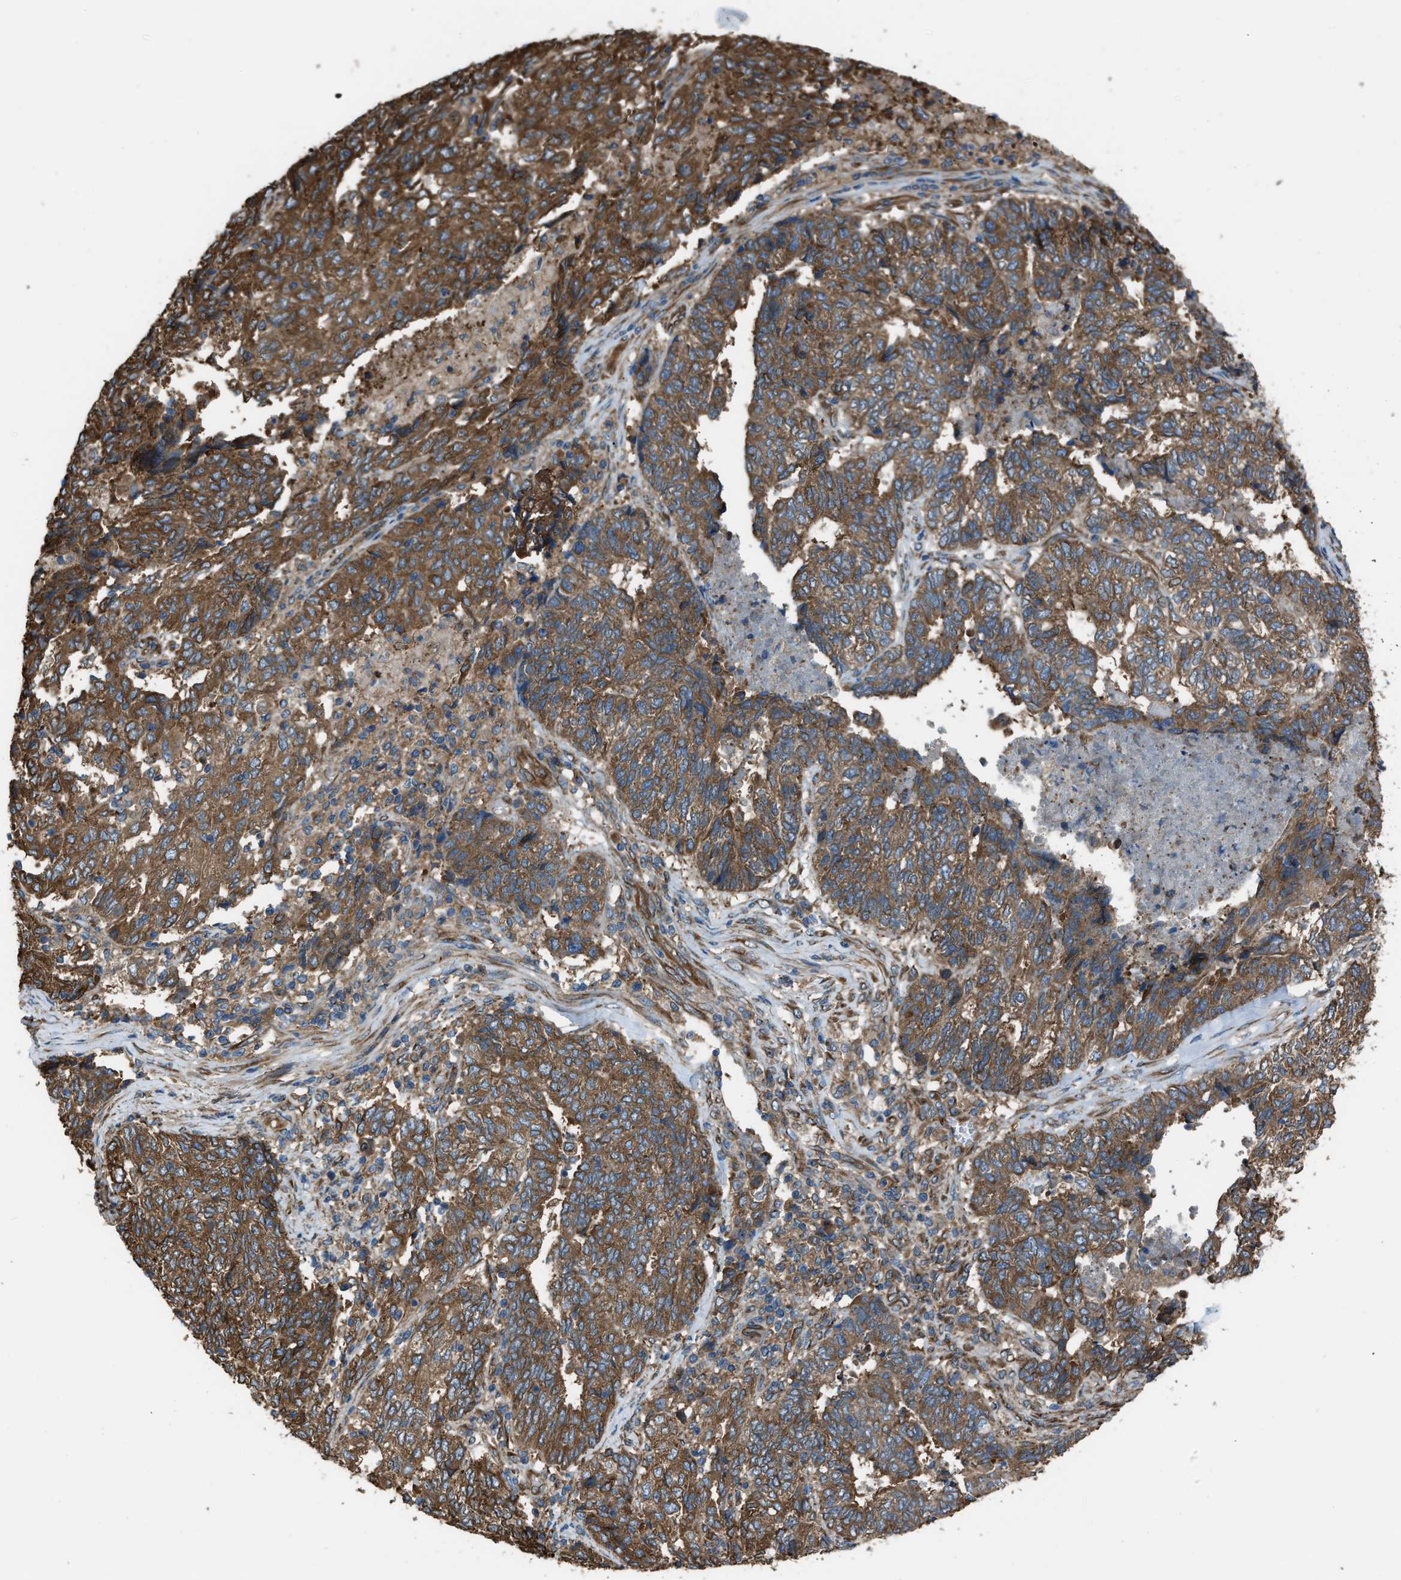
{"staining": {"intensity": "strong", "quantity": ">75%", "location": "cytoplasmic/membranous"}, "tissue": "endometrial cancer", "cell_type": "Tumor cells", "image_type": "cancer", "snomed": [{"axis": "morphology", "description": "Adenocarcinoma, NOS"}, {"axis": "topography", "description": "Endometrium"}], "caption": "An image of human adenocarcinoma (endometrial) stained for a protein displays strong cytoplasmic/membranous brown staining in tumor cells.", "gene": "TRPC1", "patient": {"sex": "female", "age": 80}}